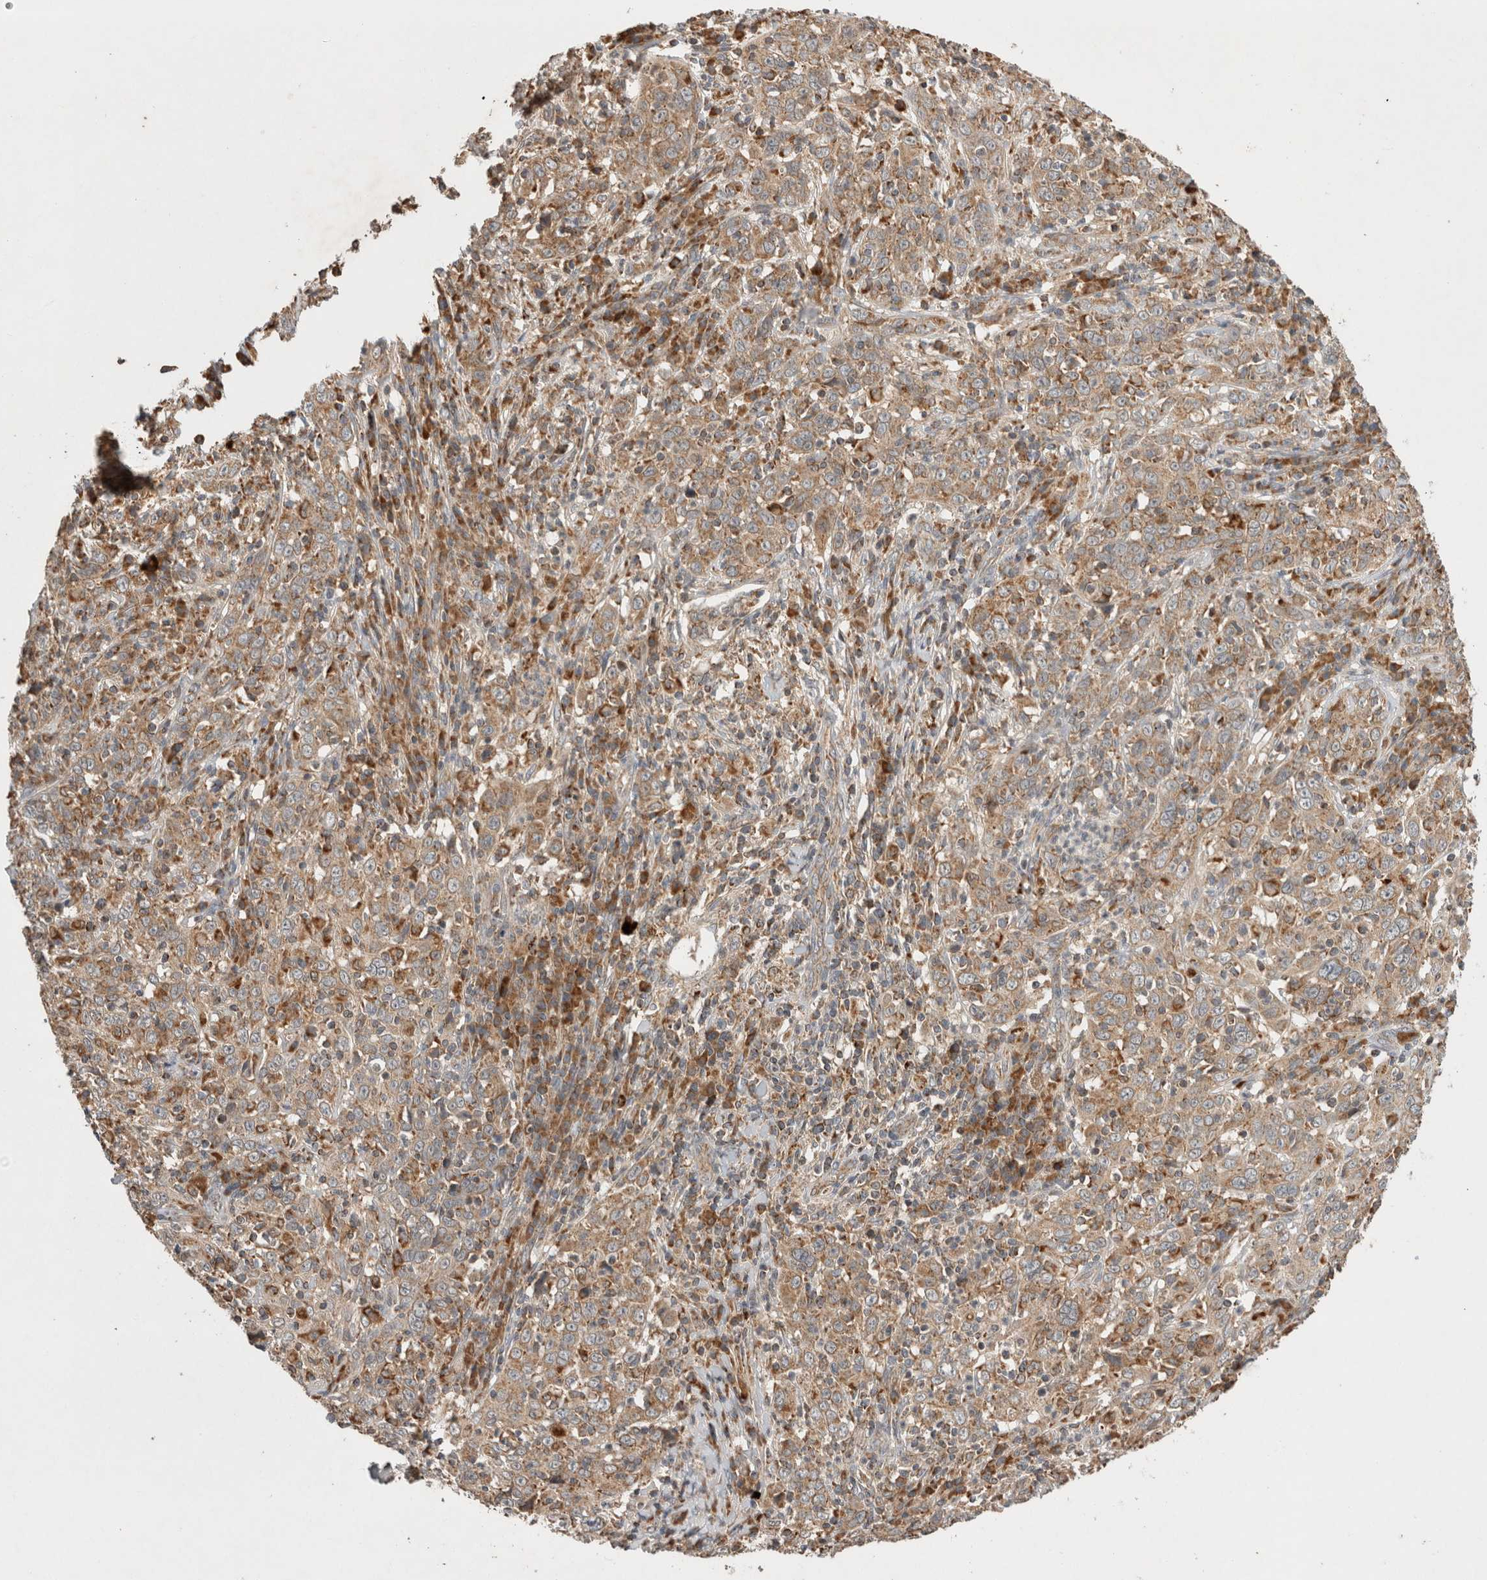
{"staining": {"intensity": "moderate", "quantity": ">75%", "location": "cytoplasmic/membranous"}, "tissue": "cervical cancer", "cell_type": "Tumor cells", "image_type": "cancer", "snomed": [{"axis": "morphology", "description": "Squamous cell carcinoma, NOS"}, {"axis": "topography", "description": "Cervix"}], "caption": "Moderate cytoplasmic/membranous positivity is identified in approximately >75% of tumor cells in cervical cancer.", "gene": "AMPD1", "patient": {"sex": "female", "age": 46}}